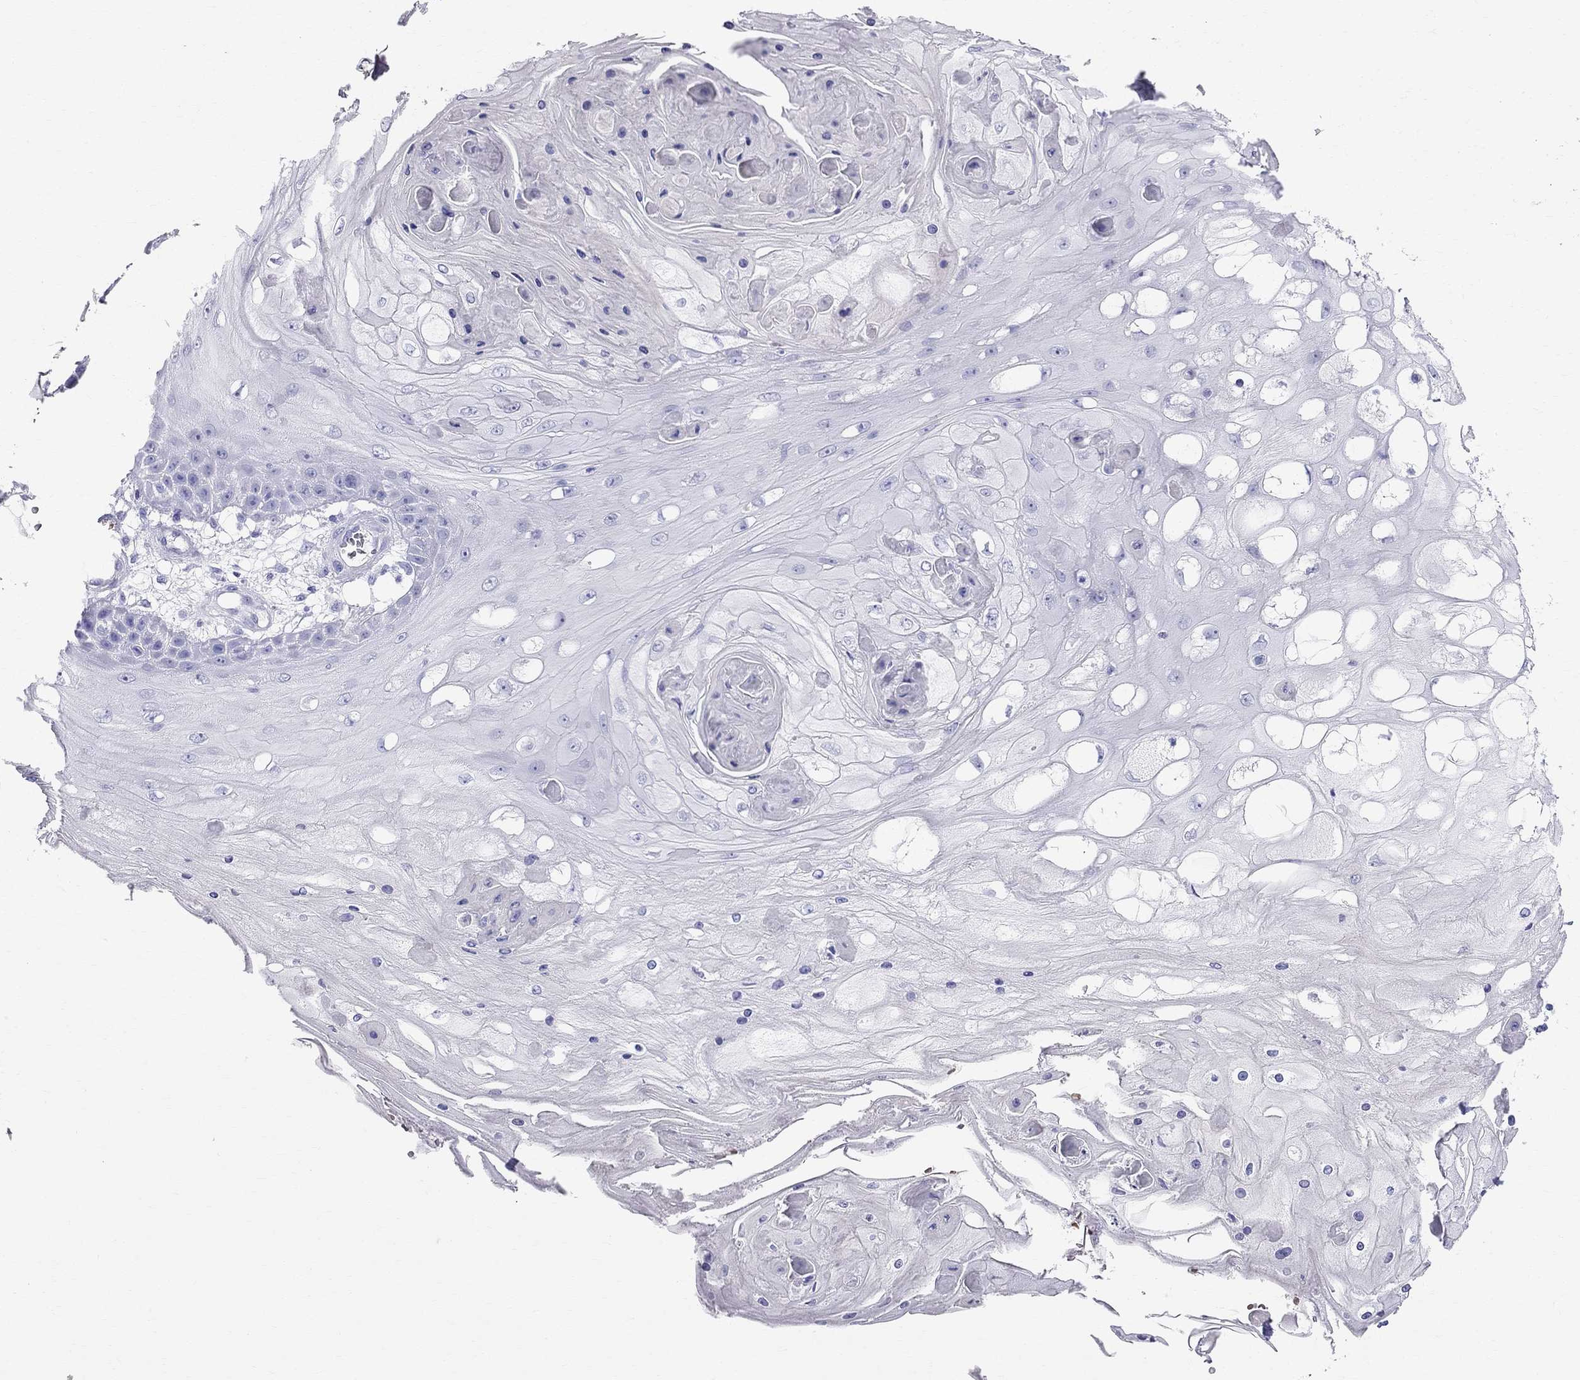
{"staining": {"intensity": "negative", "quantity": "none", "location": "none"}, "tissue": "skin cancer", "cell_type": "Tumor cells", "image_type": "cancer", "snomed": [{"axis": "morphology", "description": "Squamous cell carcinoma, NOS"}, {"axis": "topography", "description": "Skin"}], "caption": "Tumor cells are negative for protein expression in human skin cancer (squamous cell carcinoma).", "gene": "DNAAF6", "patient": {"sex": "male", "age": 70}}